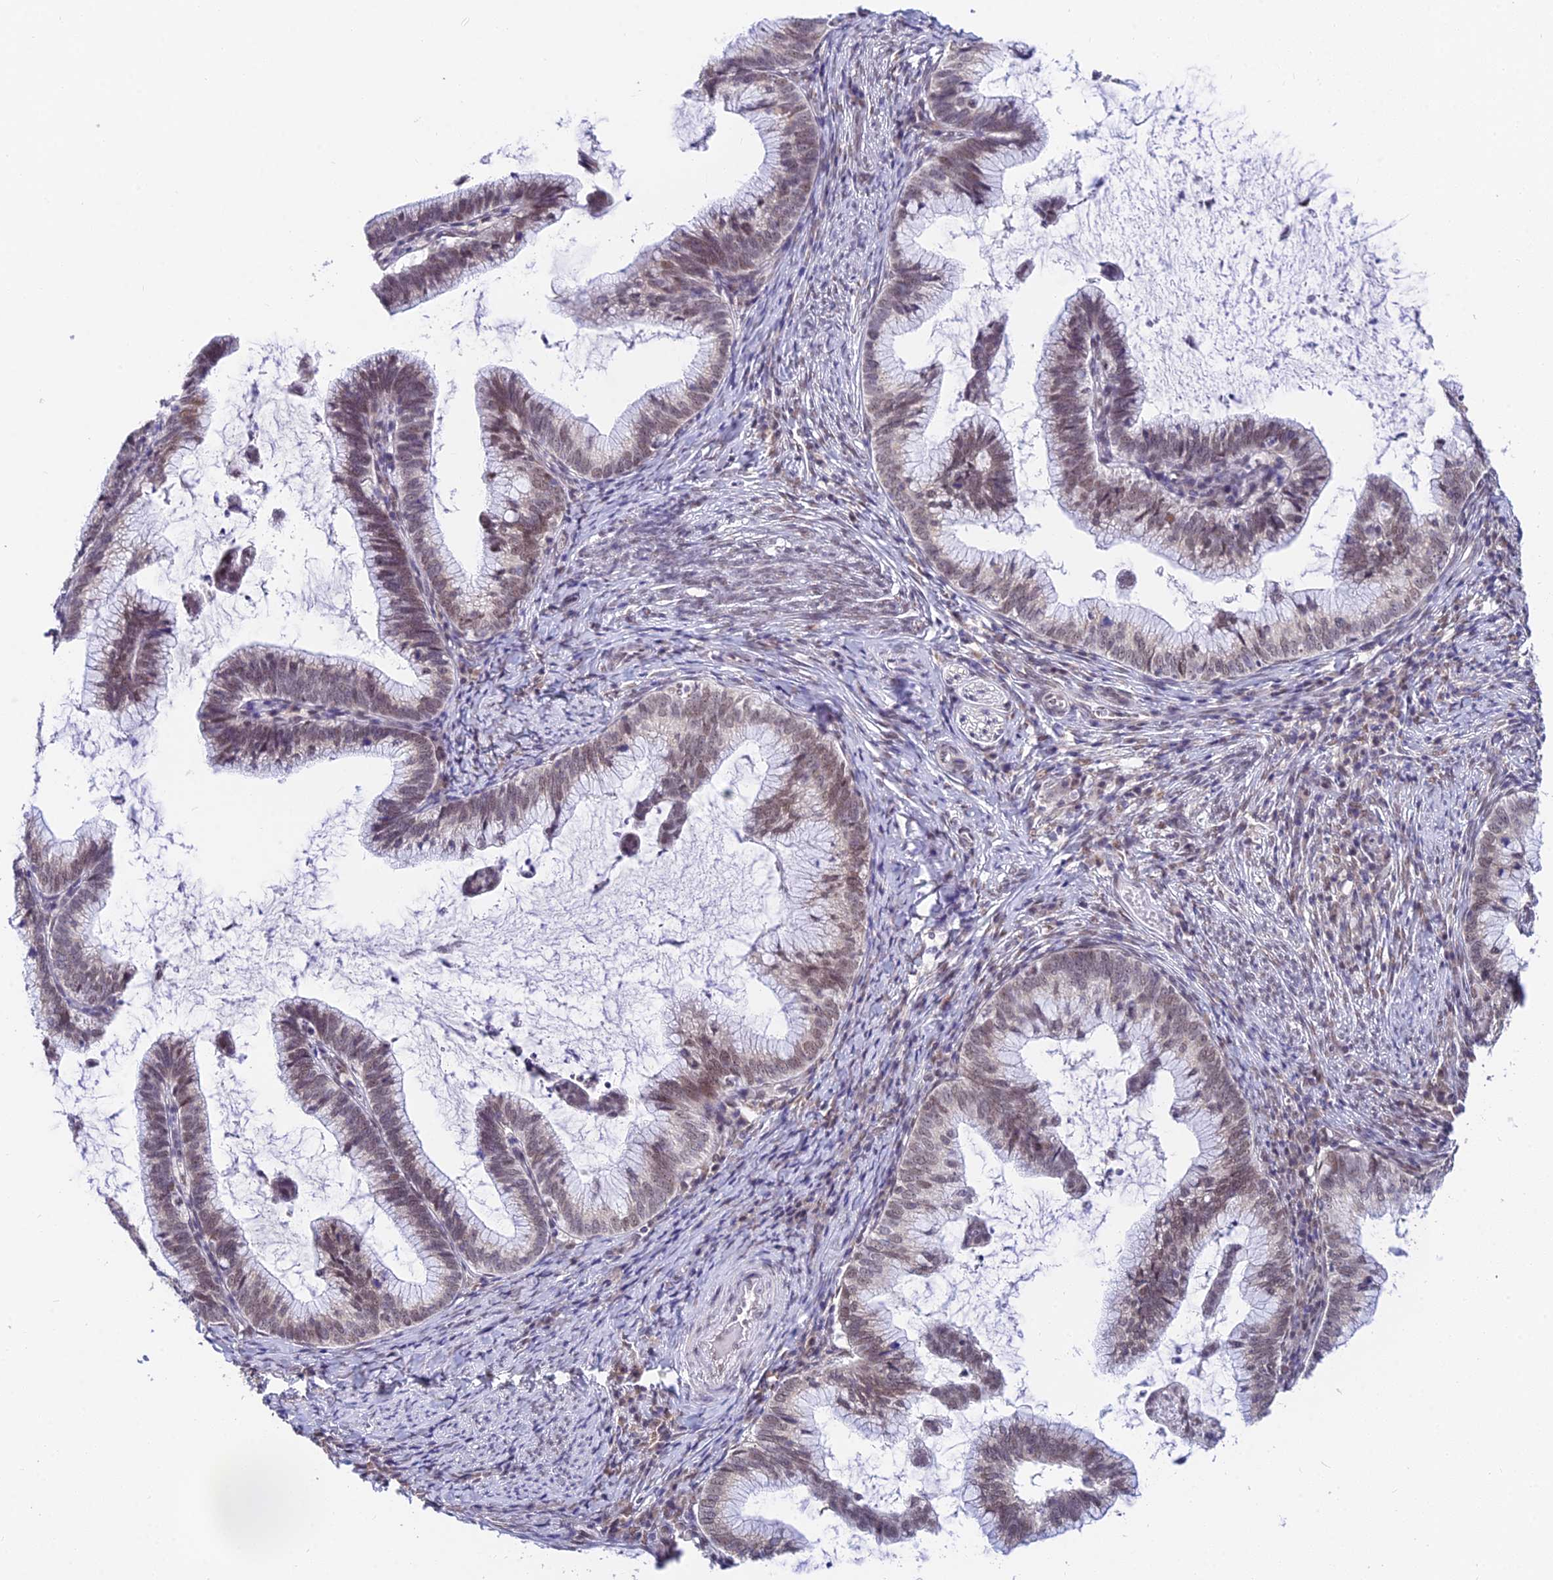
{"staining": {"intensity": "weak", "quantity": ">75%", "location": "nuclear"}, "tissue": "cervical cancer", "cell_type": "Tumor cells", "image_type": "cancer", "snomed": [{"axis": "morphology", "description": "Adenocarcinoma, NOS"}, {"axis": "topography", "description": "Cervix"}], "caption": "This is a micrograph of immunohistochemistry staining of cervical cancer, which shows weak staining in the nuclear of tumor cells.", "gene": "C2orf49", "patient": {"sex": "female", "age": 36}}